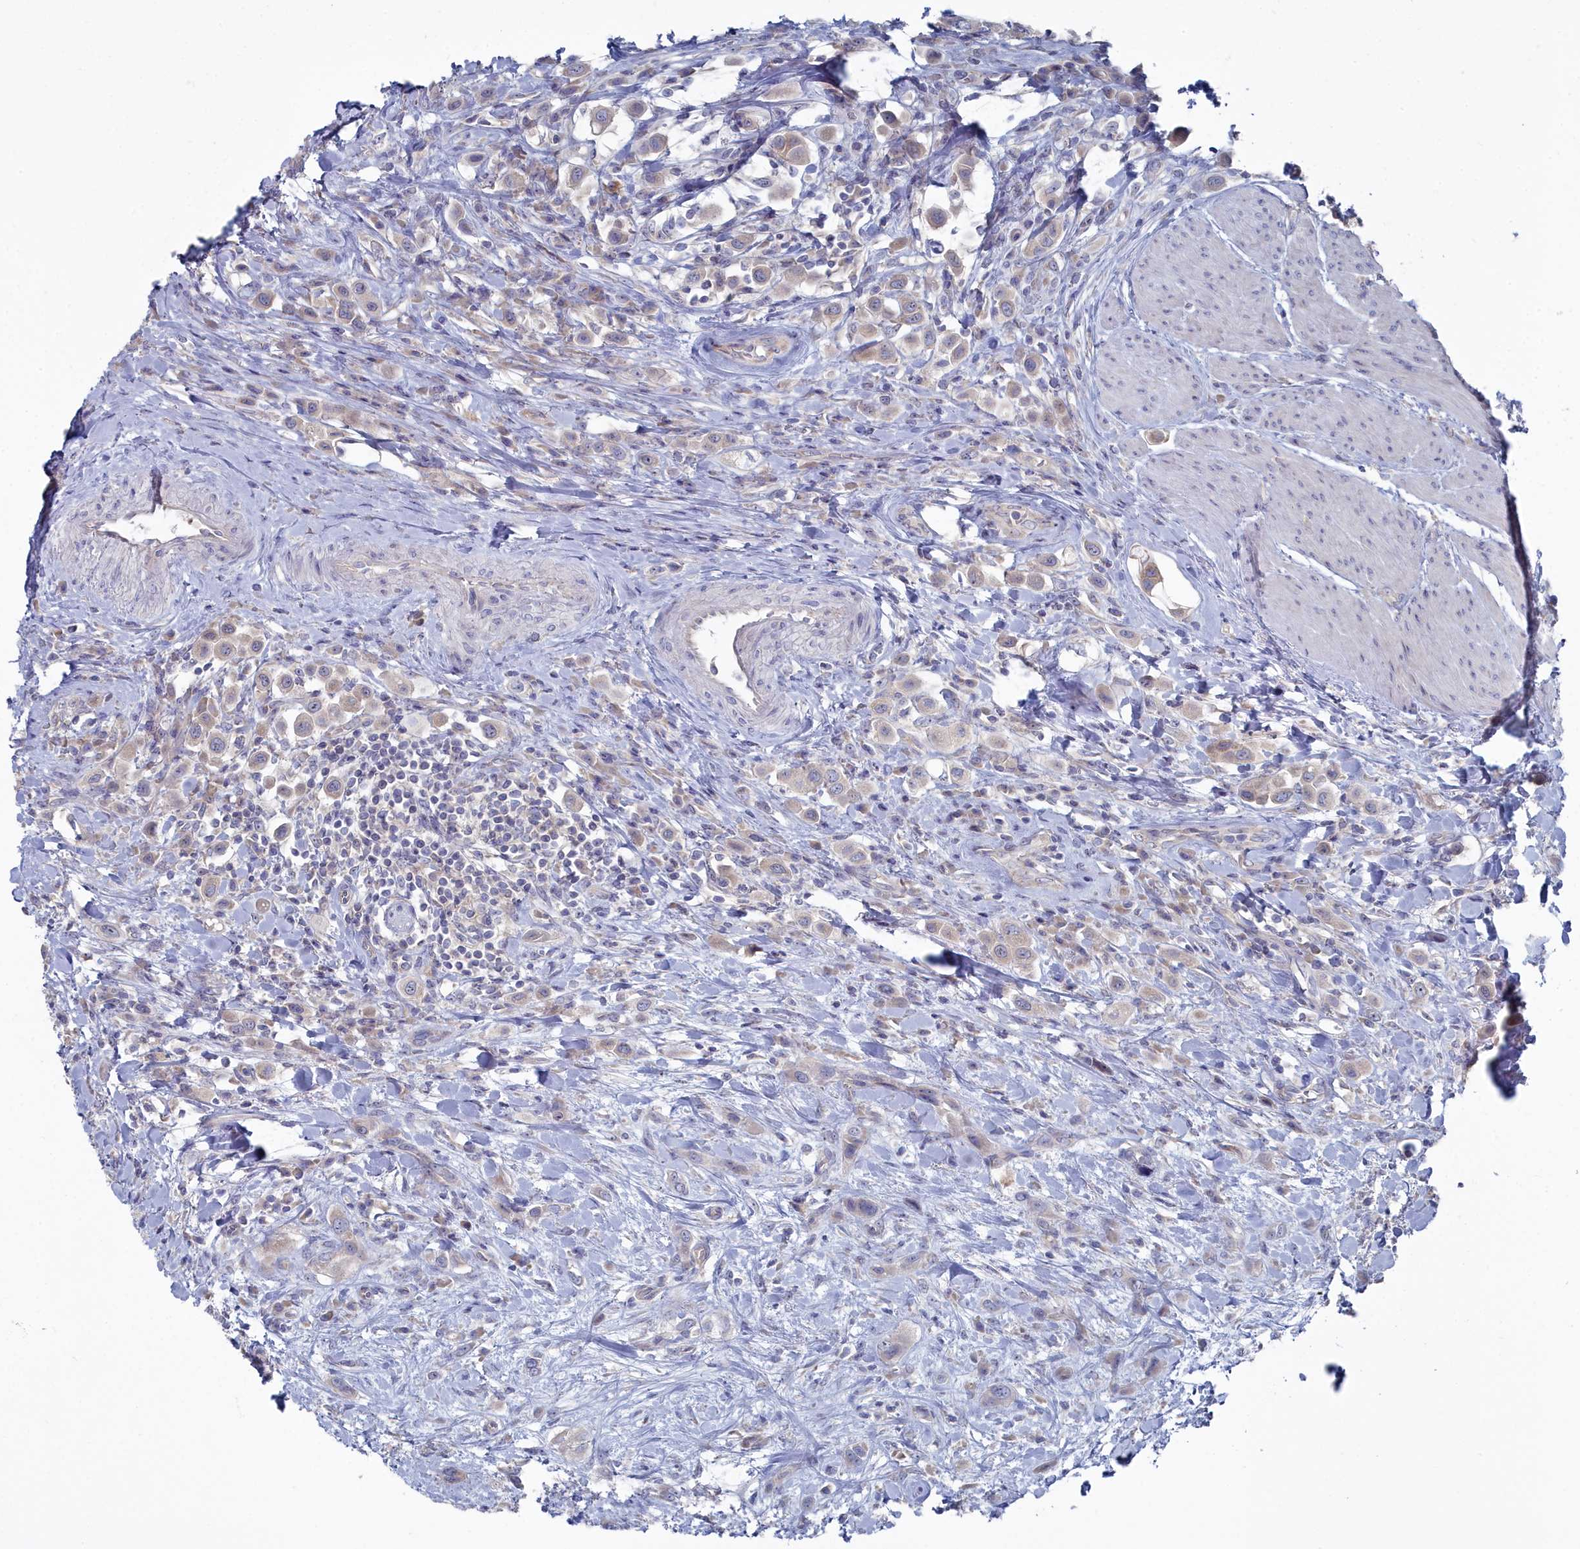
{"staining": {"intensity": "weak", "quantity": "<25%", "location": "cytoplasmic/membranous"}, "tissue": "urothelial cancer", "cell_type": "Tumor cells", "image_type": "cancer", "snomed": [{"axis": "morphology", "description": "Urothelial carcinoma, High grade"}, {"axis": "topography", "description": "Urinary bladder"}], "caption": "The image reveals no significant expression in tumor cells of urothelial carcinoma (high-grade).", "gene": "CCDC149", "patient": {"sex": "male", "age": 50}}